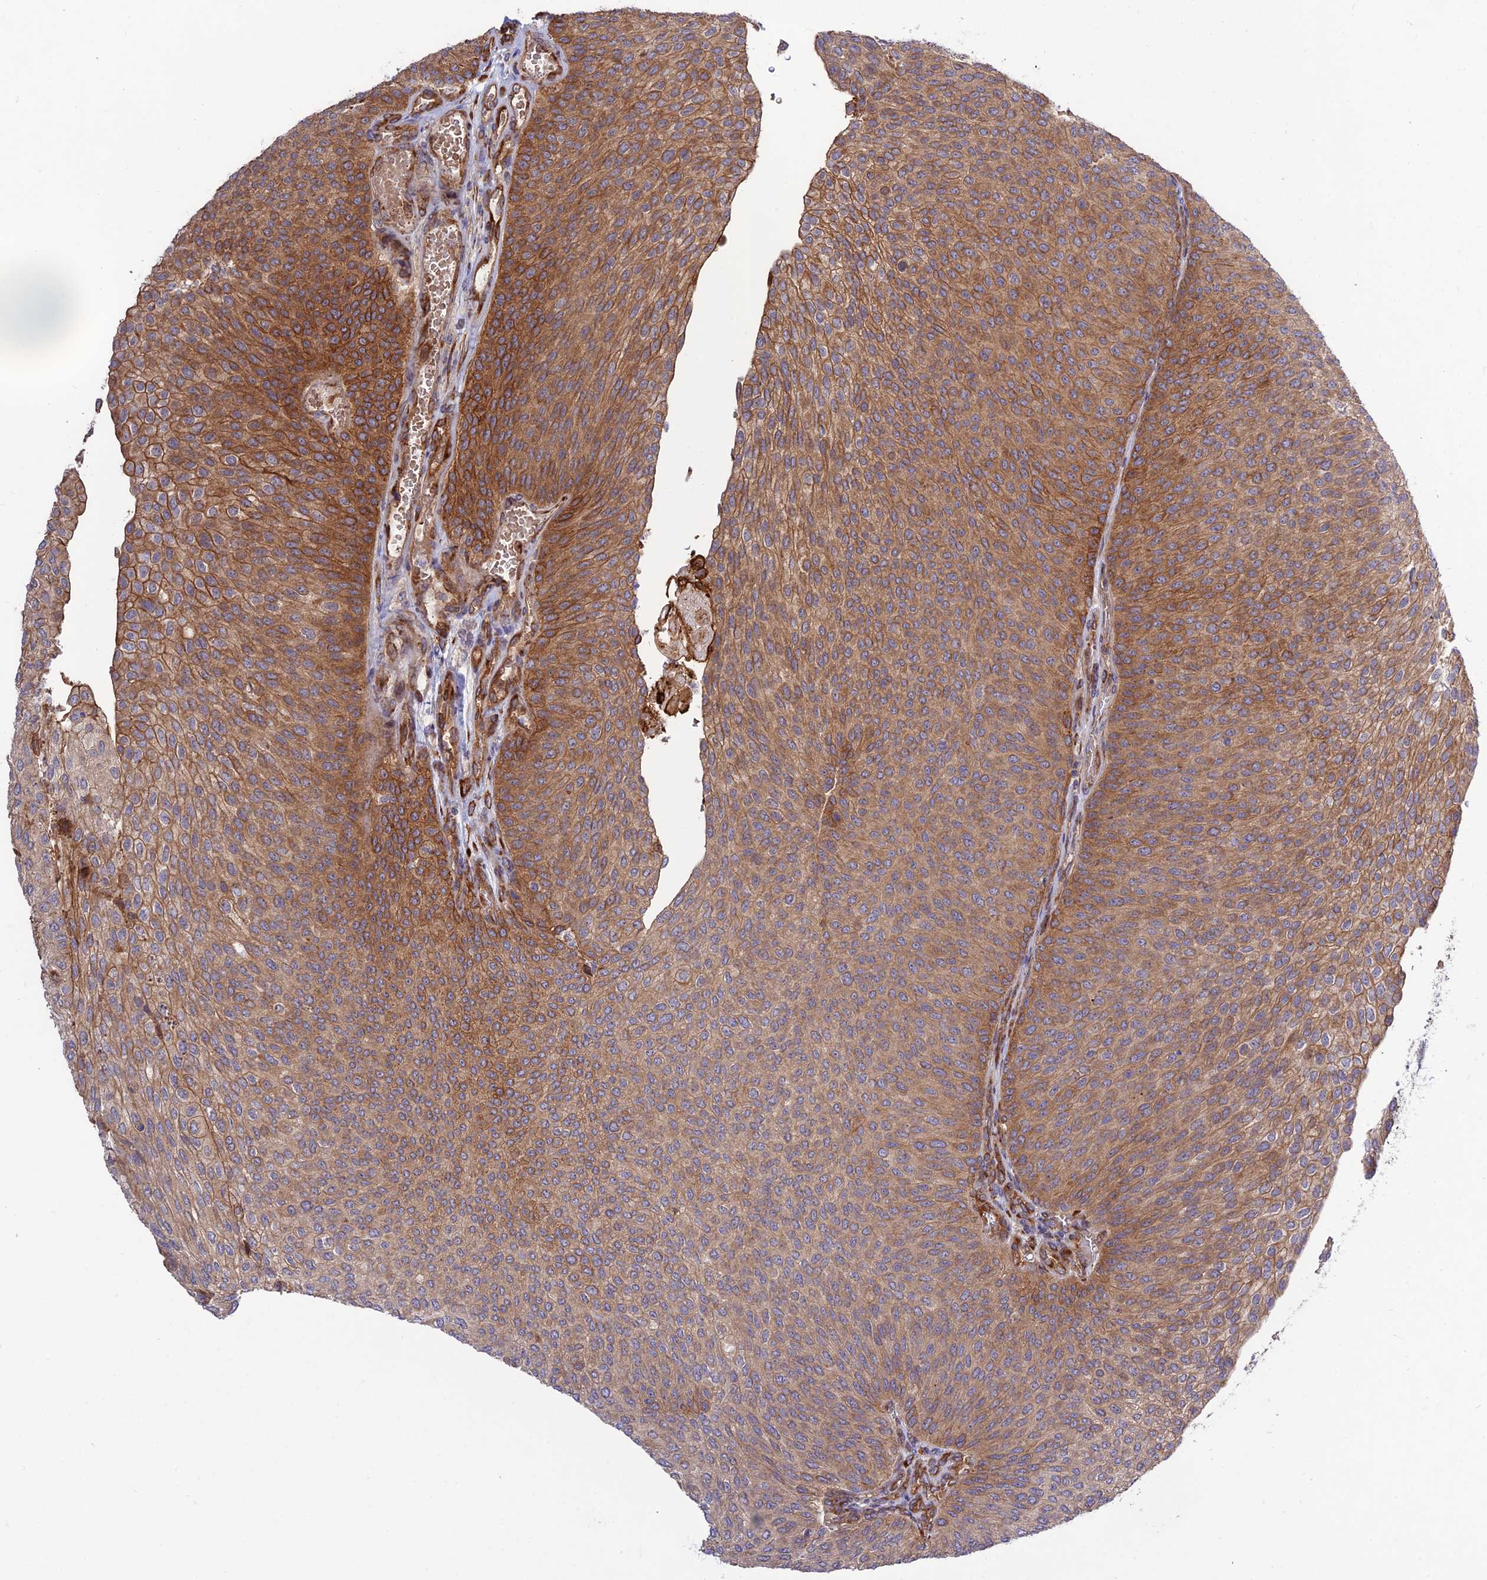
{"staining": {"intensity": "moderate", "quantity": "25%-75%", "location": "cytoplasmic/membranous"}, "tissue": "urothelial cancer", "cell_type": "Tumor cells", "image_type": "cancer", "snomed": [{"axis": "morphology", "description": "Urothelial carcinoma, High grade"}, {"axis": "topography", "description": "Urinary bladder"}], "caption": "Immunohistochemical staining of human urothelial cancer displays medium levels of moderate cytoplasmic/membranous protein staining in about 25%-75% of tumor cells. (DAB (3,3'-diaminobenzidine) IHC, brown staining for protein, blue staining for nuclei).", "gene": "CRTAP", "patient": {"sex": "female", "age": 79}}